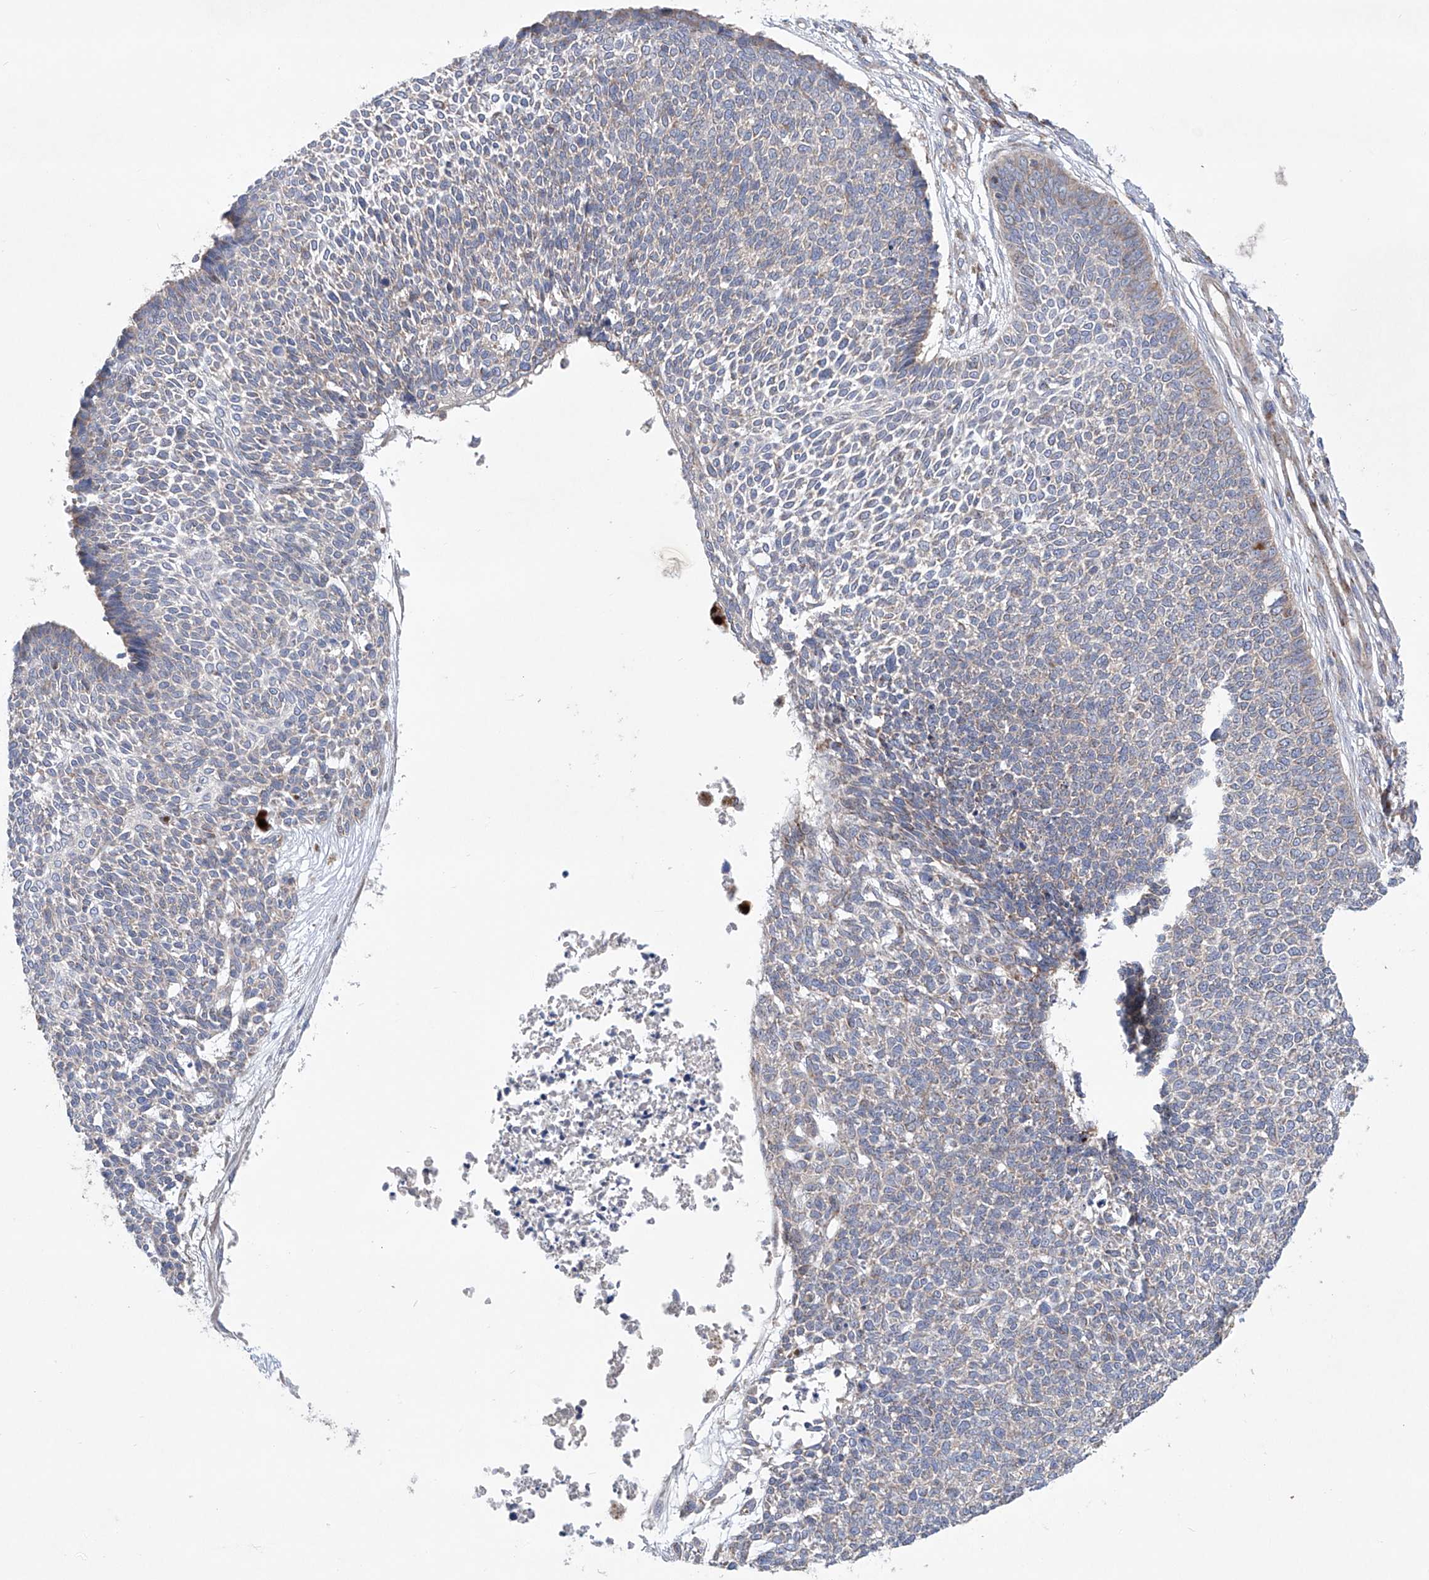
{"staining": {"intensity": "weak", "quantity": "25%-75%", "location": "cytoplasmic/membranous"}, "tissue": "skin cancer", "cell_type": "Tumor cells", "image_type": "cancer", "snomed": [{"axis": "morphology", "description": "Basal cell carcinoma"}, {"axis": "topography", "description": "Skin"}], "caption": "About 25%-75% of tumor cells in basal cell carcinoma (skin) reveal weak cytoplasmic/membranous protein expression as visualized by brown immunohistochemical staining.", "gene": "KLC4", "patient": {"sex": "female", "age": 84}}